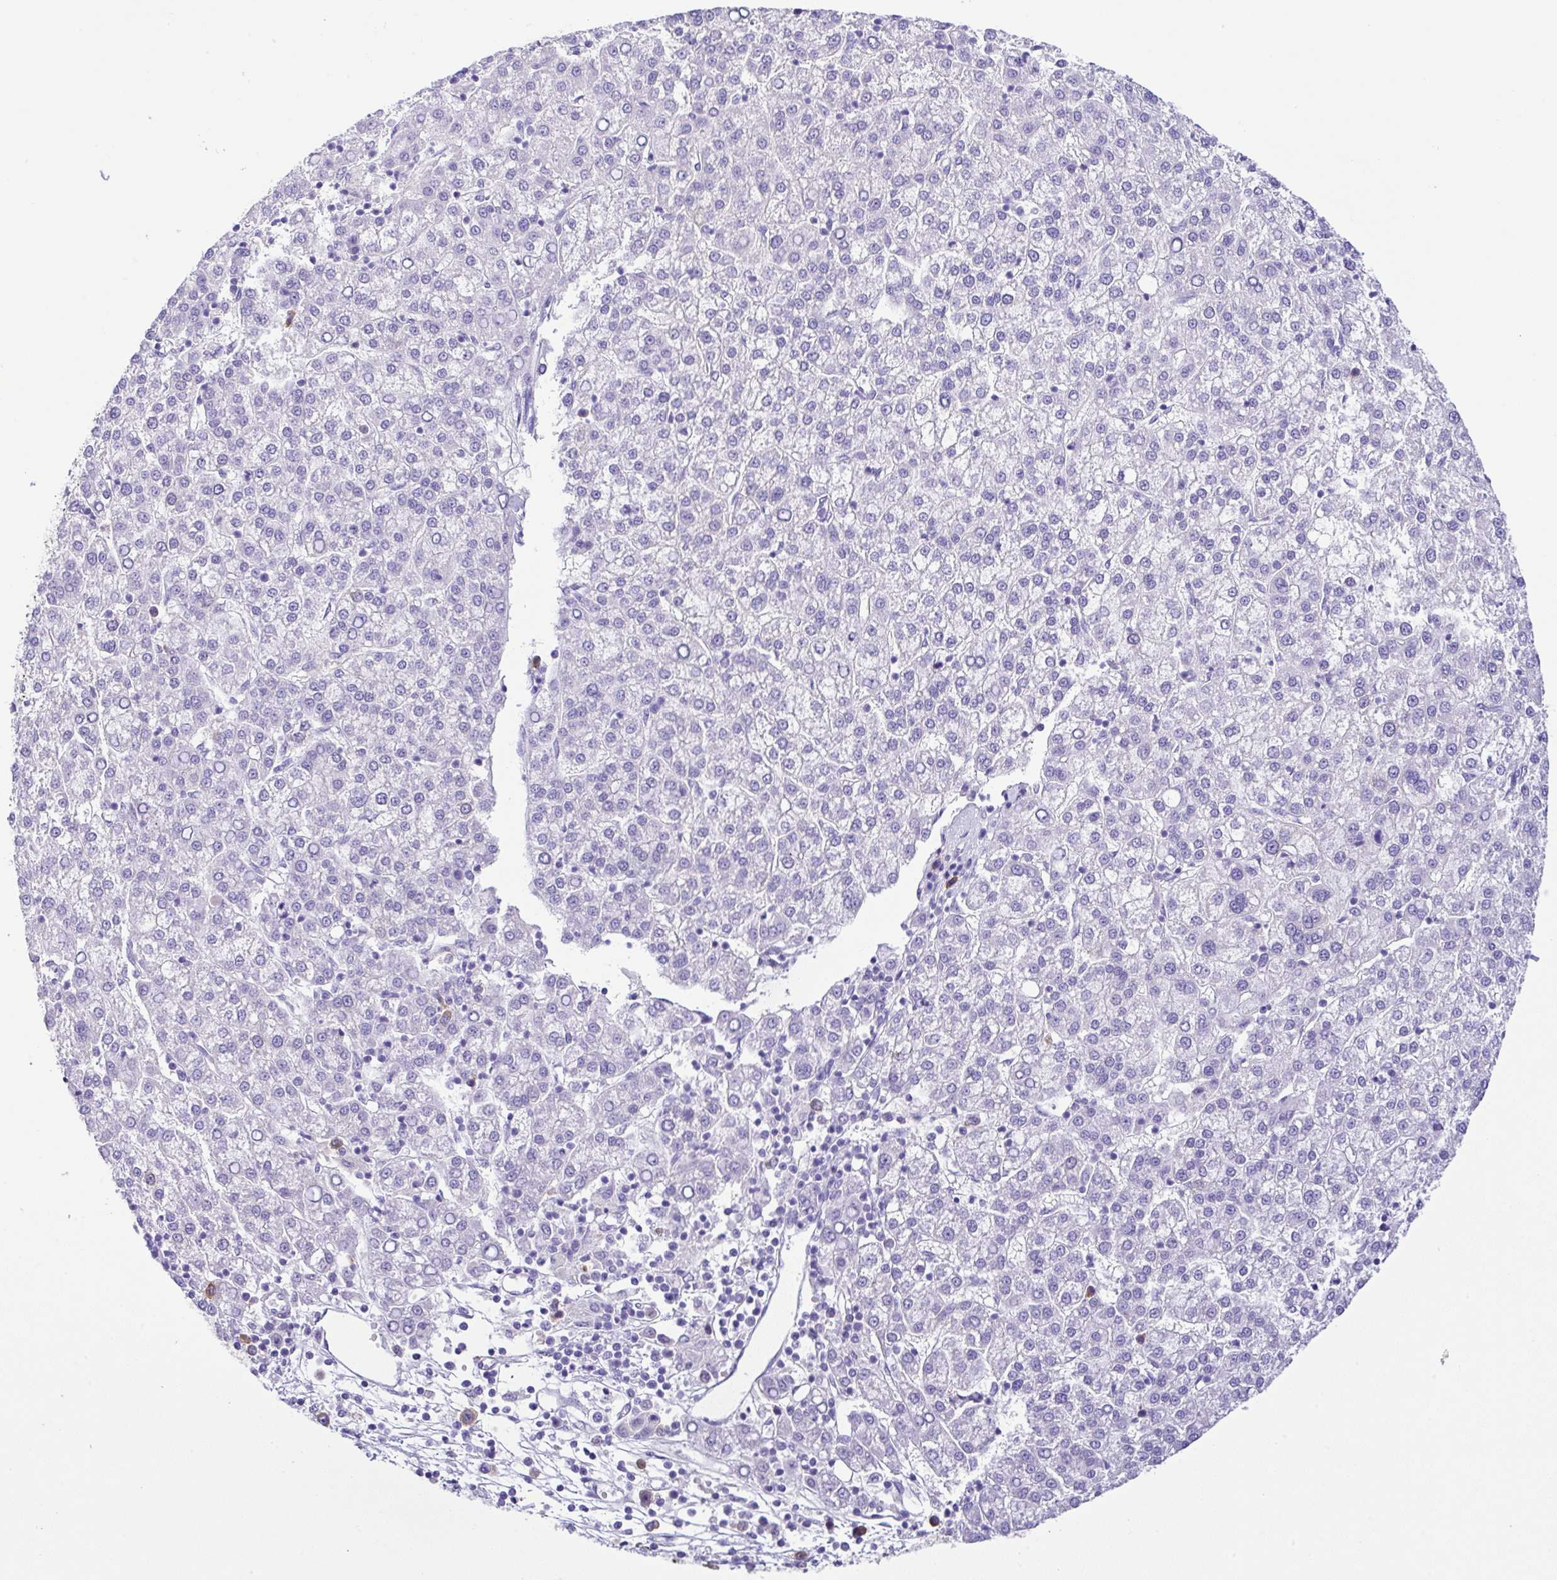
{"staining": {"intensity": "negative", "quantity": "none", "location": "none"}, "tissue": "liver cancer", "cell_type": "Tumor cells", "image_type": "cancer", "snomed": [{"axis": "morphology", "description": "Carcinoma, Hepatocellular, NOS"}, {"axis": "topography", "description": "Liver"}], "caption": "Immunohistochemistry (IHC) image of neoplastic tissue: human liver cancer (hepatocellular carcinoma) stained with DAB (3,3'-diaminobenzidine) shows no significant protein staining in tumor cells.", "gene": "RRM2", "patient": {"sex": "female", "age": 58}}